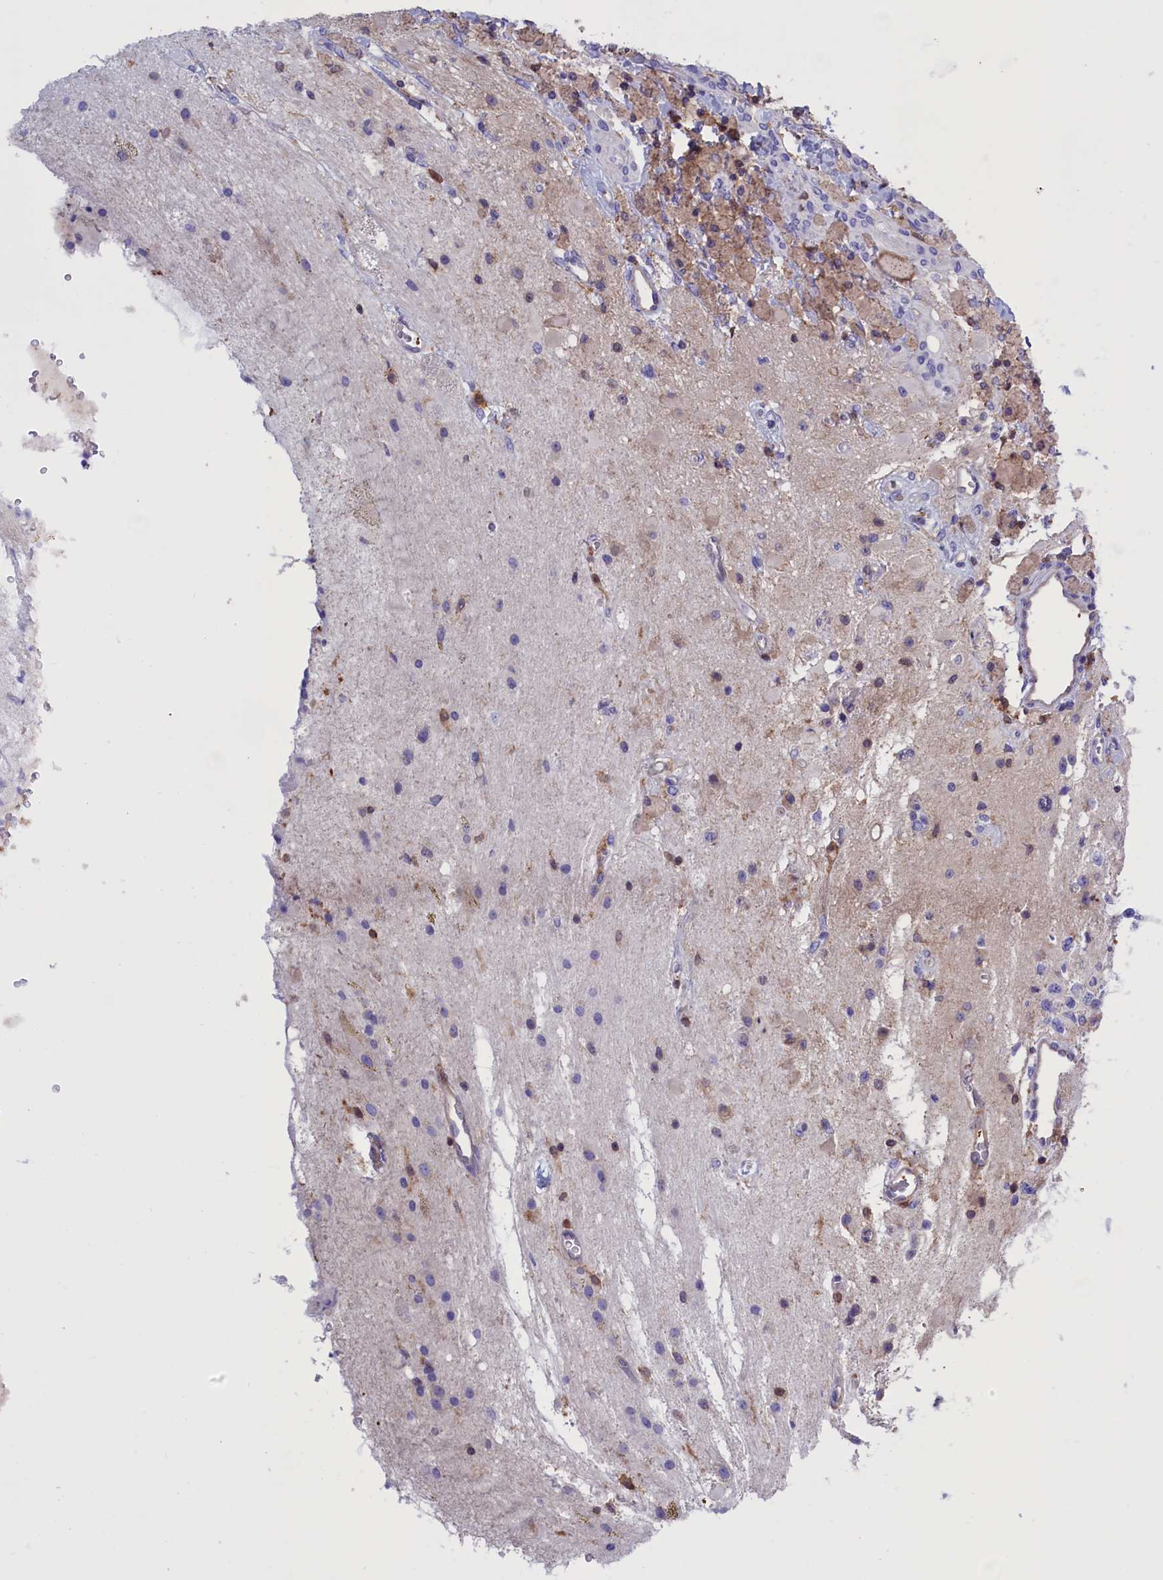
{"staining": {"intensity": "negative", "quantity": "none", "location": "none"}, "tissue": "glioma", "cell_type": "Tumor cells", "image_type": "cancer", "snomed": [{"axis": "morphology", "description": "Glioma, malignant, High grade"}, {"axis": "topography", "description": "Brain"}], "caption": "A micrograph of human glioma is negative for staining in tumor cells. (DAB (3,3'-diaminobenzidine) IHC visualized using brightfield microscopy, high magnification).", "gene": "ARHGAP18", "patient": {"sex": "male", "age": 34}}